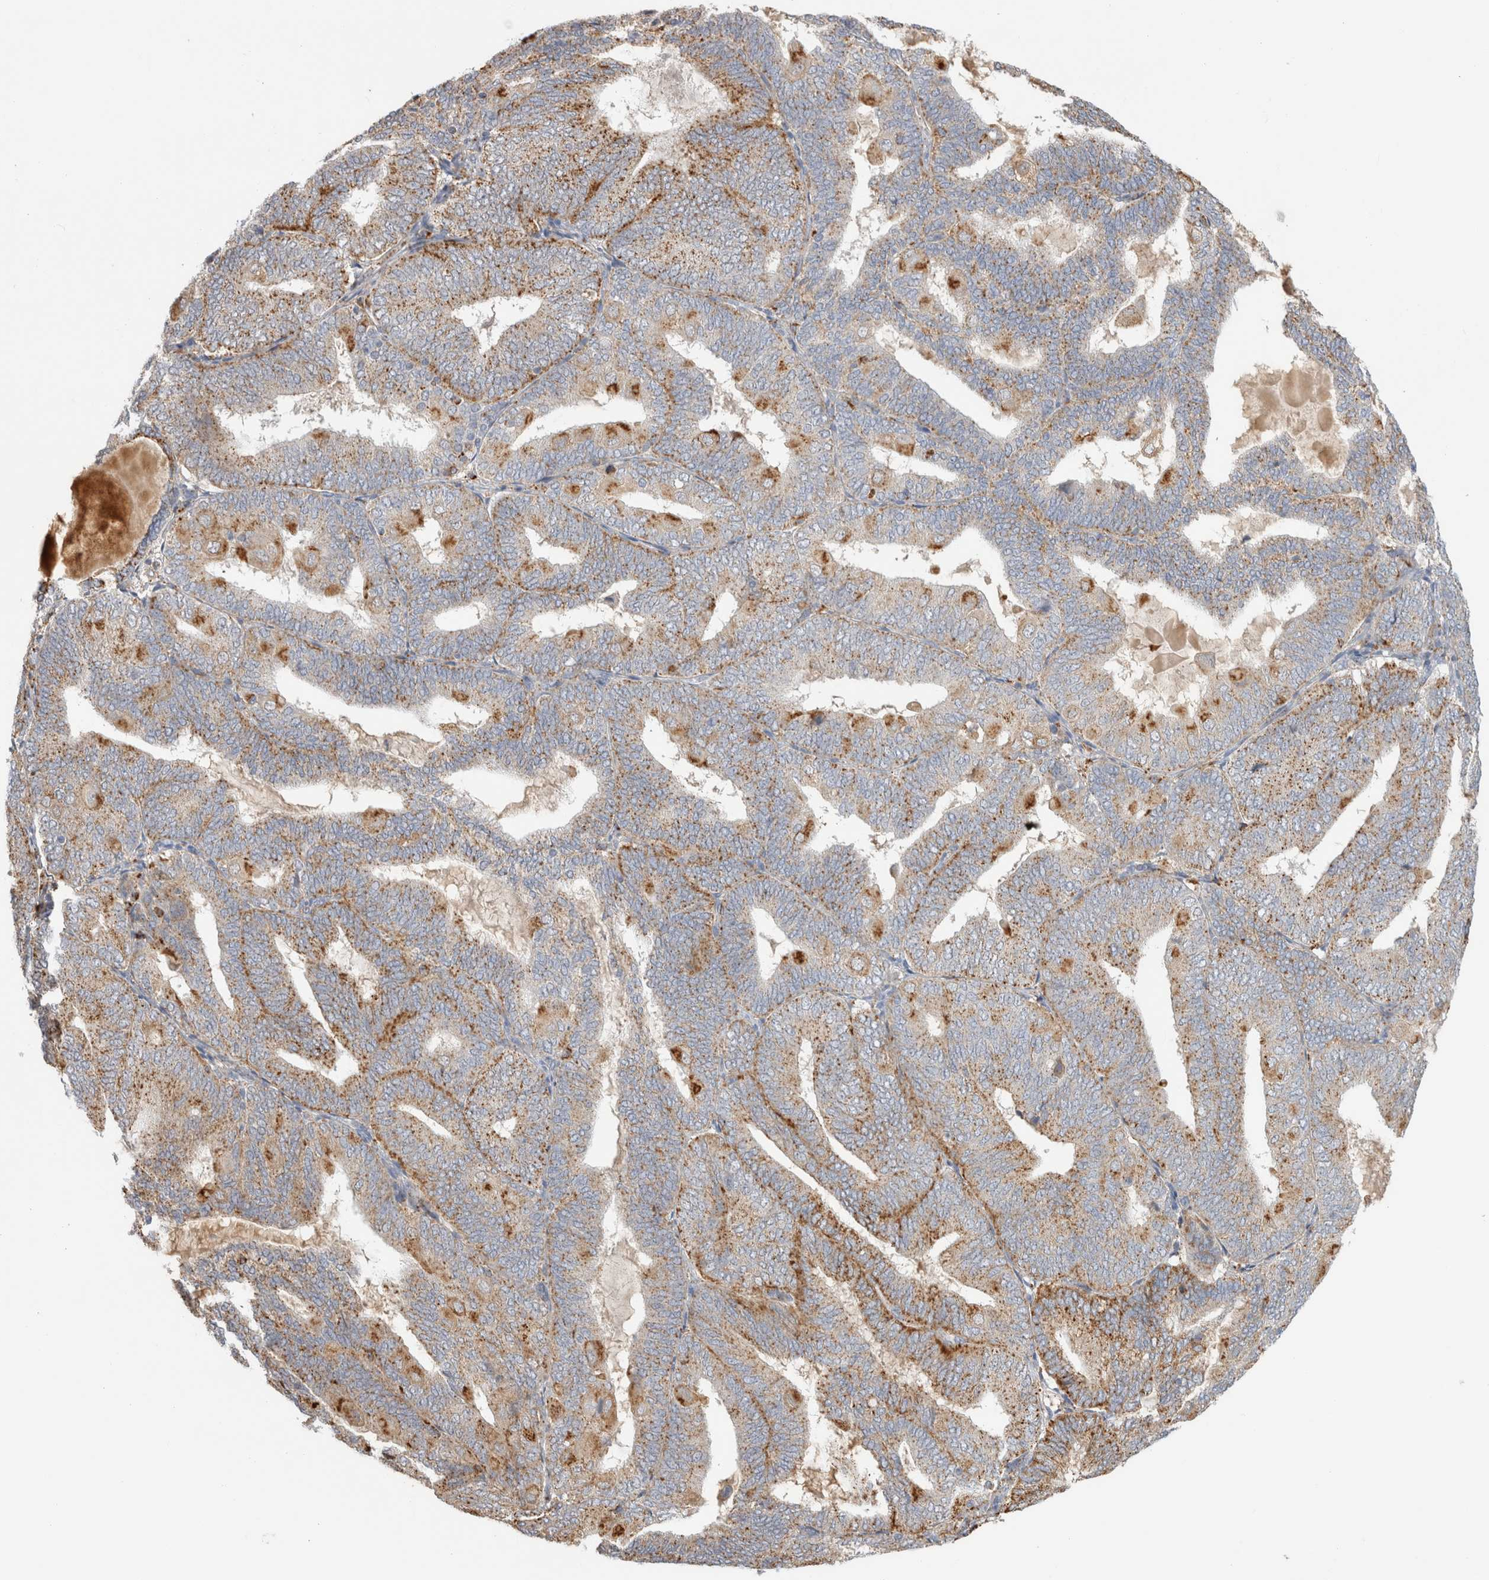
{"staining": {"intensity": "moderate", "quantity": "25%-75%", "location": "cytoplasmic/membranous"}, "tissue": "endometrial cancer", "cell_type": "Tumor cells", "image_type": "cancer", "snomed": [{"axis": "morphology", "description": "Adenocarcinoma, NOS"}, {"axis": "topography", "description": "Endometrium"}], "caption": "Immunohistochemistry (IHC) of human endometrial cancer (adenocarcinoma) demonstrates medium levels of moderate cytoplasmic/membranous staining in about 25%-75% of tumor cells.", "gene": "GNS", "patient": {"sex": "female", "age": 81}}